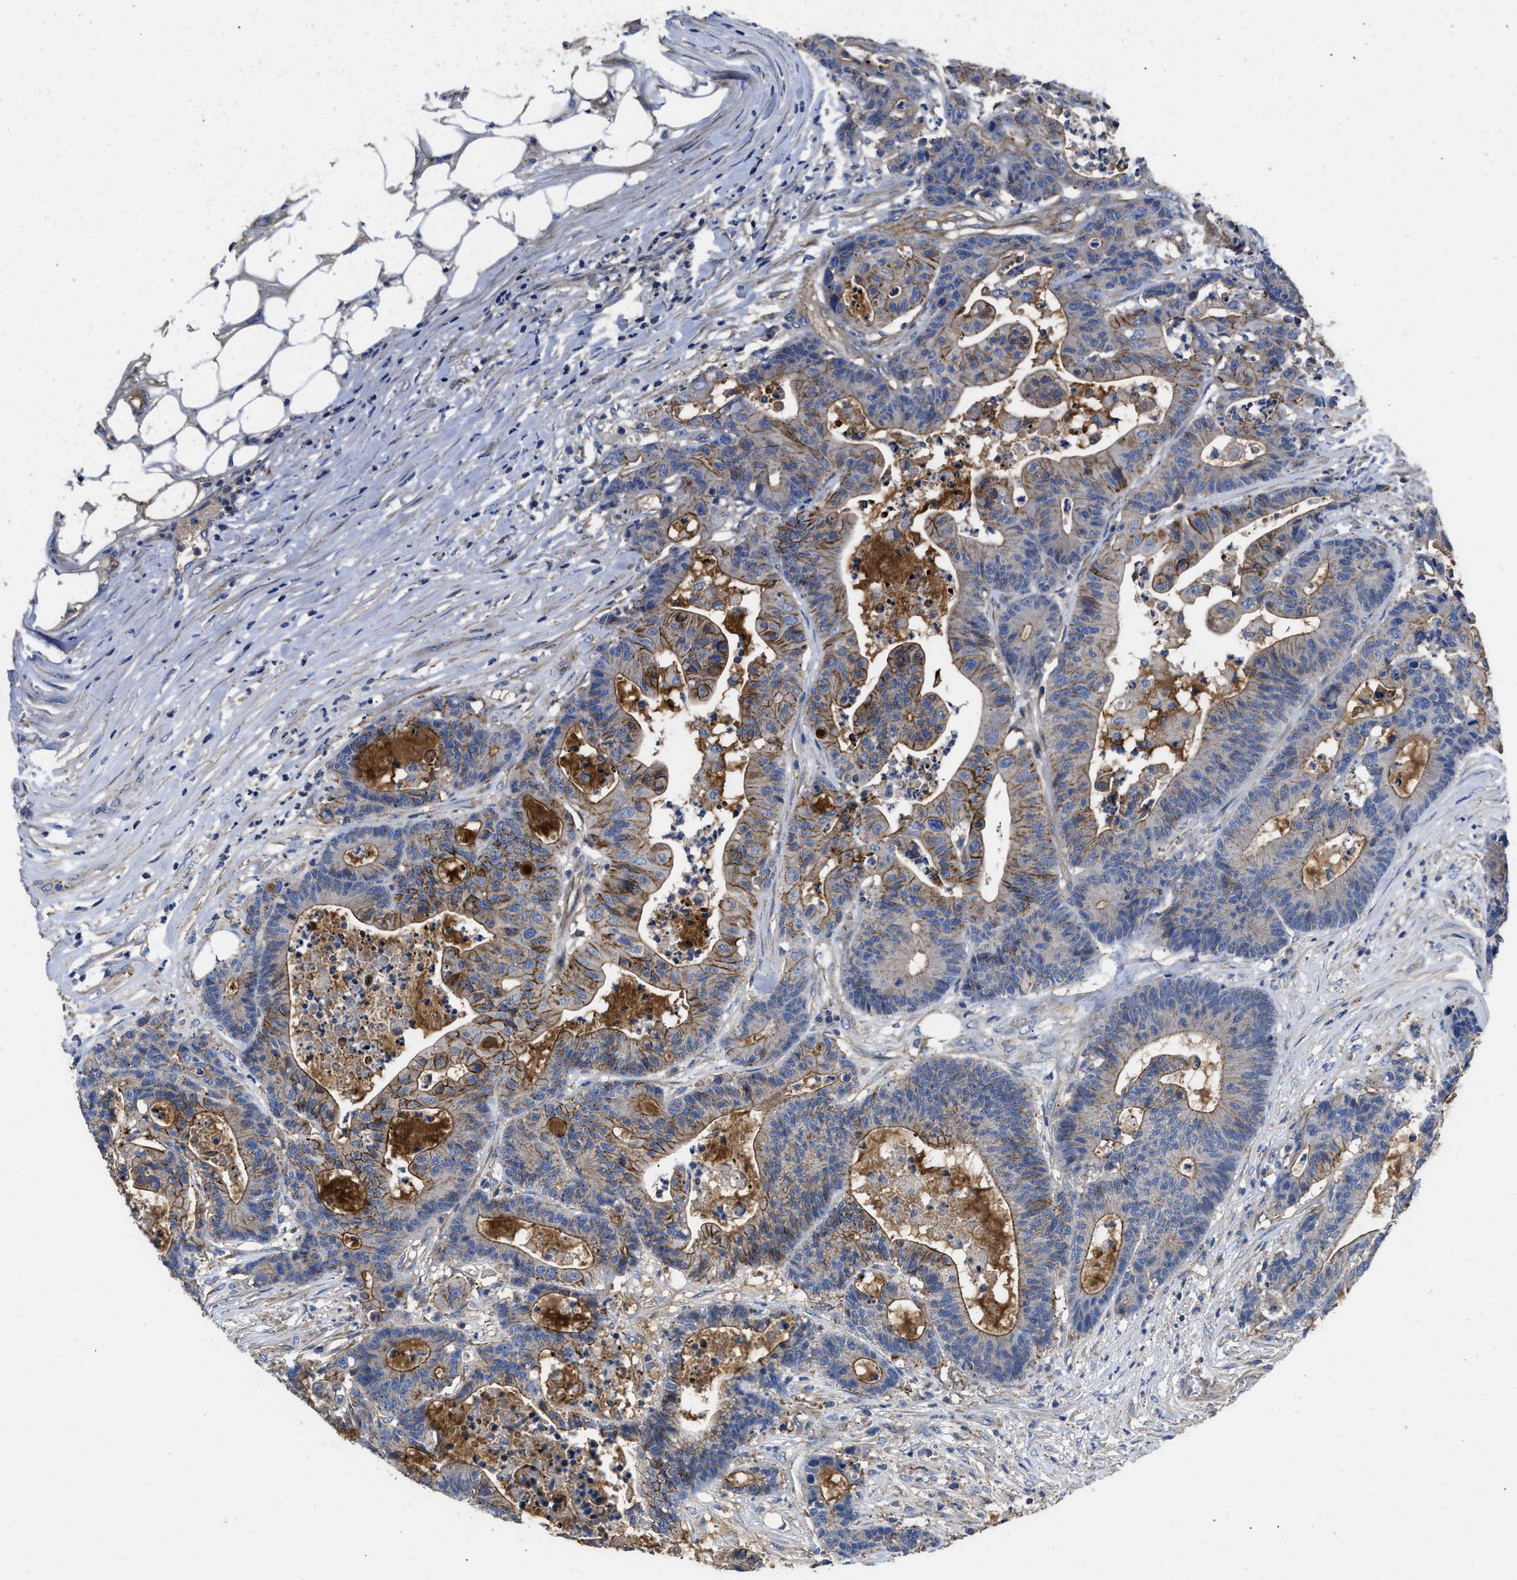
{"staining": {"intensity": "moderate", "quantity": "25%-75%", "location": "cytoplasmic/membranous"}, "tissue": "colorectal cancer", "cell_type": "Tumor cells", "image_type": "cancer", "snomed": [{"axis": "morphology", "description": "Adenocarcinoma, NOS"}, {"axis": "topography", "description": "Colon"}], "caption": "The micrograph shows staining of colorectal cancer, revealing moderate cytoplasmic/membranous protein expression (brown color) within tumor cells. Using DAB (brown) and hematoxylin (blue) stains, captured at high magnification using brightfield microscopy.", "gene": "USP4", "patient": {"sex": "female", "age": 84}}